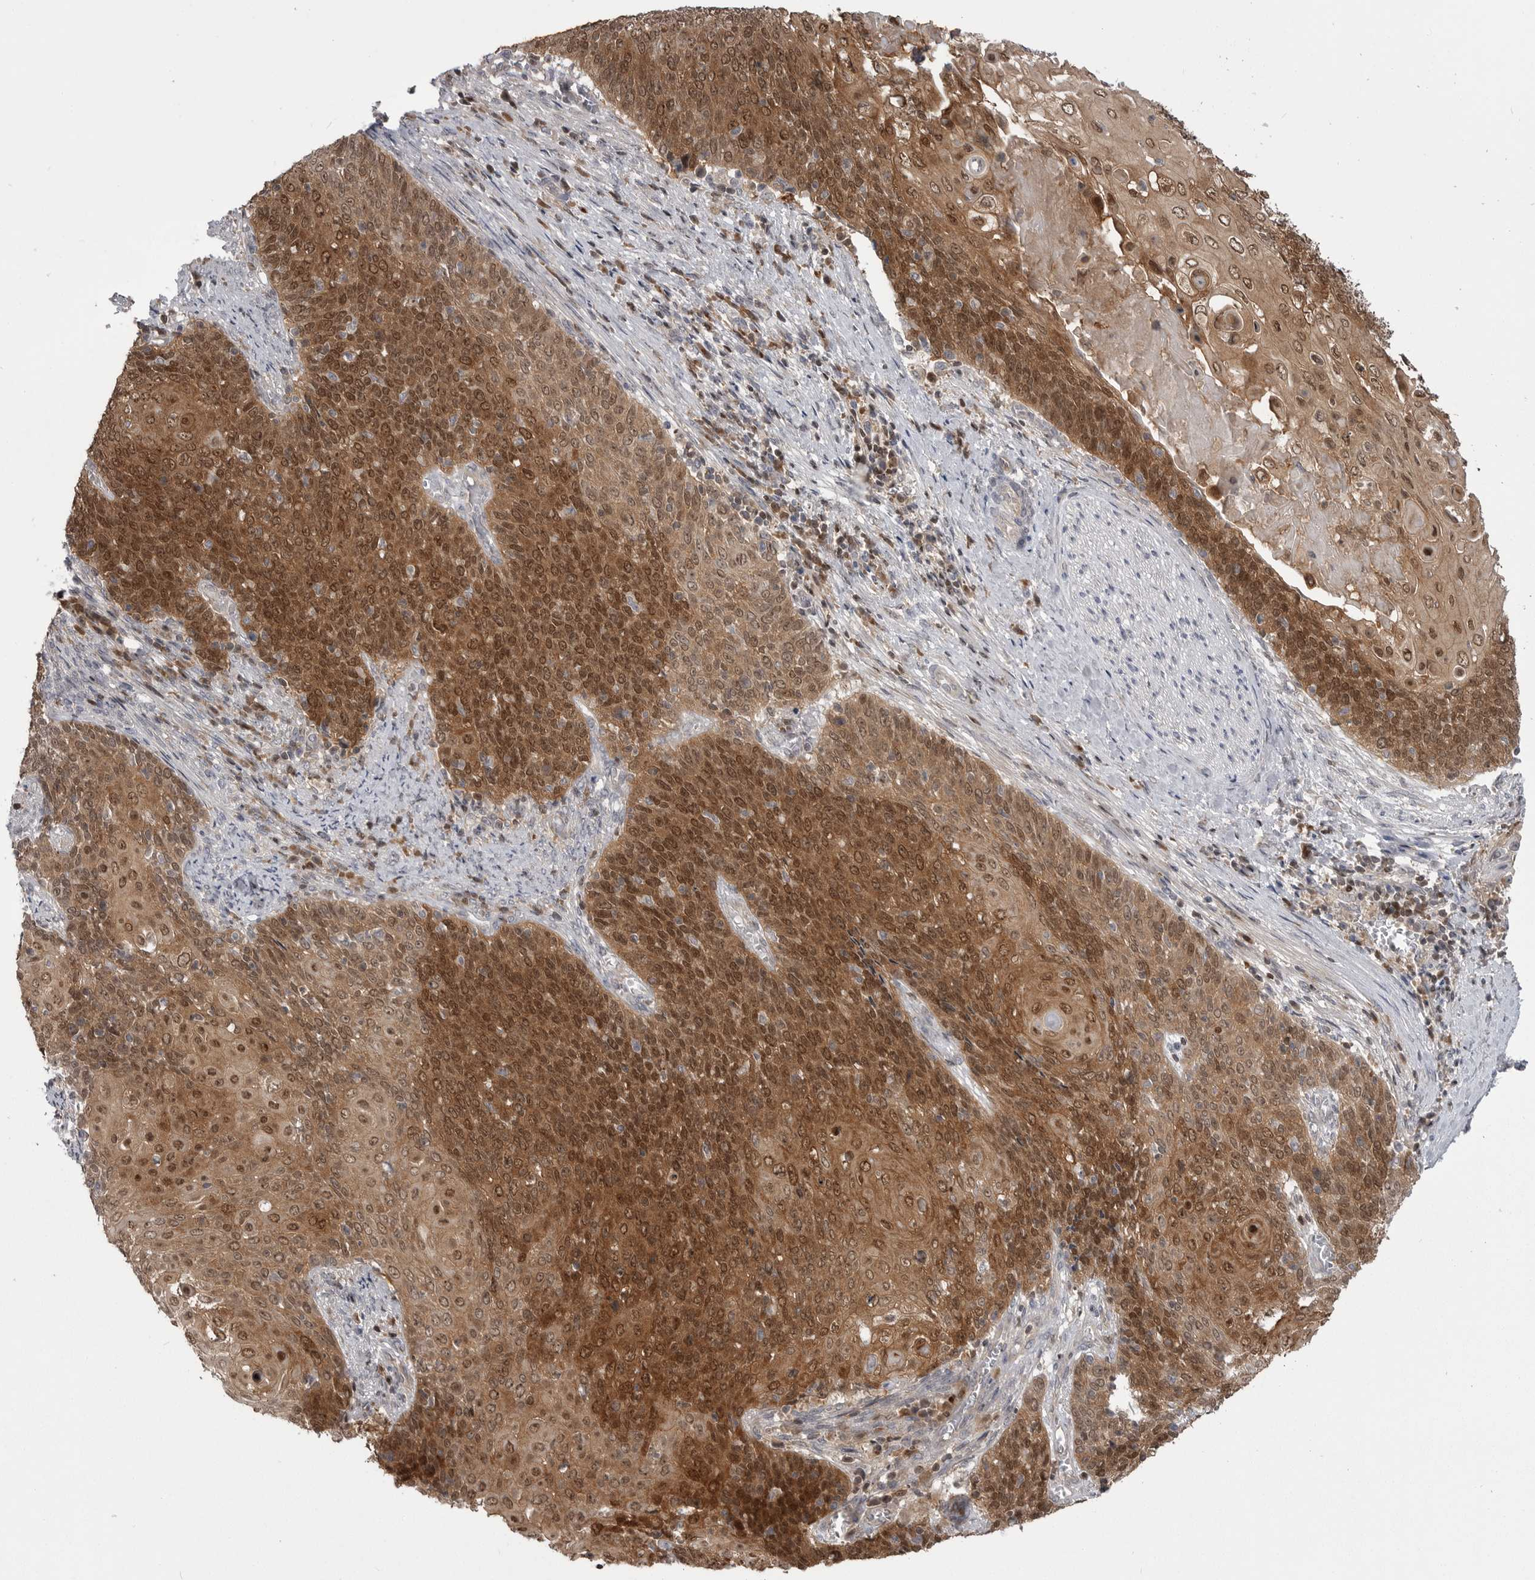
{"staining": {"intensity": "moderate", "quantity": ">75%", "location": "cytoplasmic/membranous,nuclear"}, "tissue": "cervical cancer", "cell_type": "Tumor cells", "image_type": "cancer", "snomed": [{"axis": "morphology", "description": "Squamous cell carcinoma, NOS"}, {"axis": "topography", "description": "Cervix"}], "caption": "The photomicrograph displays a brown stain indicating the presence of a protein in the cytoplasmic/membranous and nuclear of tumor cells in cervical squamous cell carcinoma. (DAB (3,3'-diaminobenzidine) IHC with brightfield microscopy, high magnification).", "gene": "MAPK13", "patient": {"sex": "female", "age": 39}}